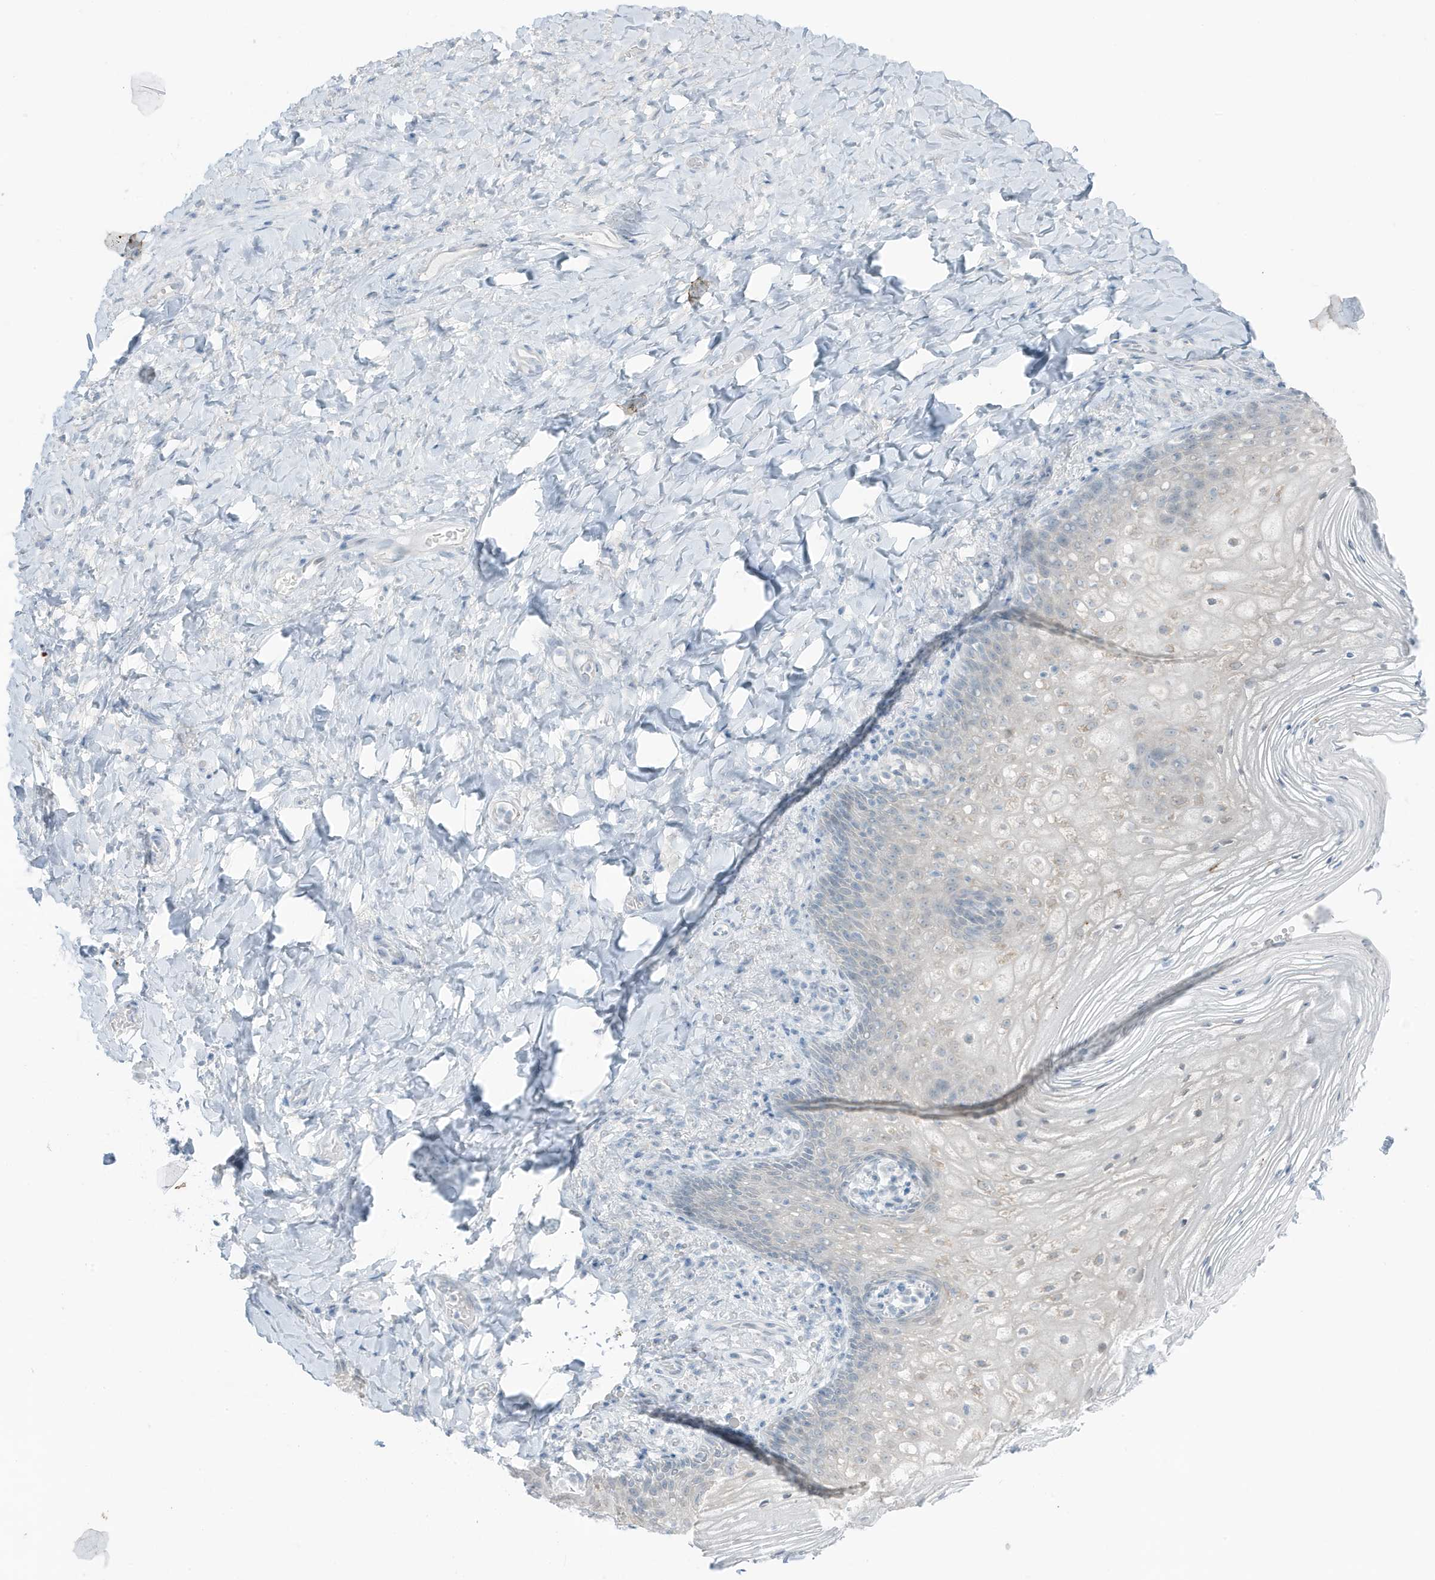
{"staining": {"intensity": "negative", "quantity": "none", "location": "none"}, "tissue": "vagina", "cell_type": "Squamous epithelial cells", "image_type": "normal", "snomed": [{"axis": "morphology", "description": "Normal tissue, NOS"}, {"axis": "topography", "description": "Vagina"}], "caption": "Immunohistochemistry of normal vagina exhibits no expression in squamous epithelial cells.", "gene": "ZFP64", "patient": {"sex": "female", "age": 60}}